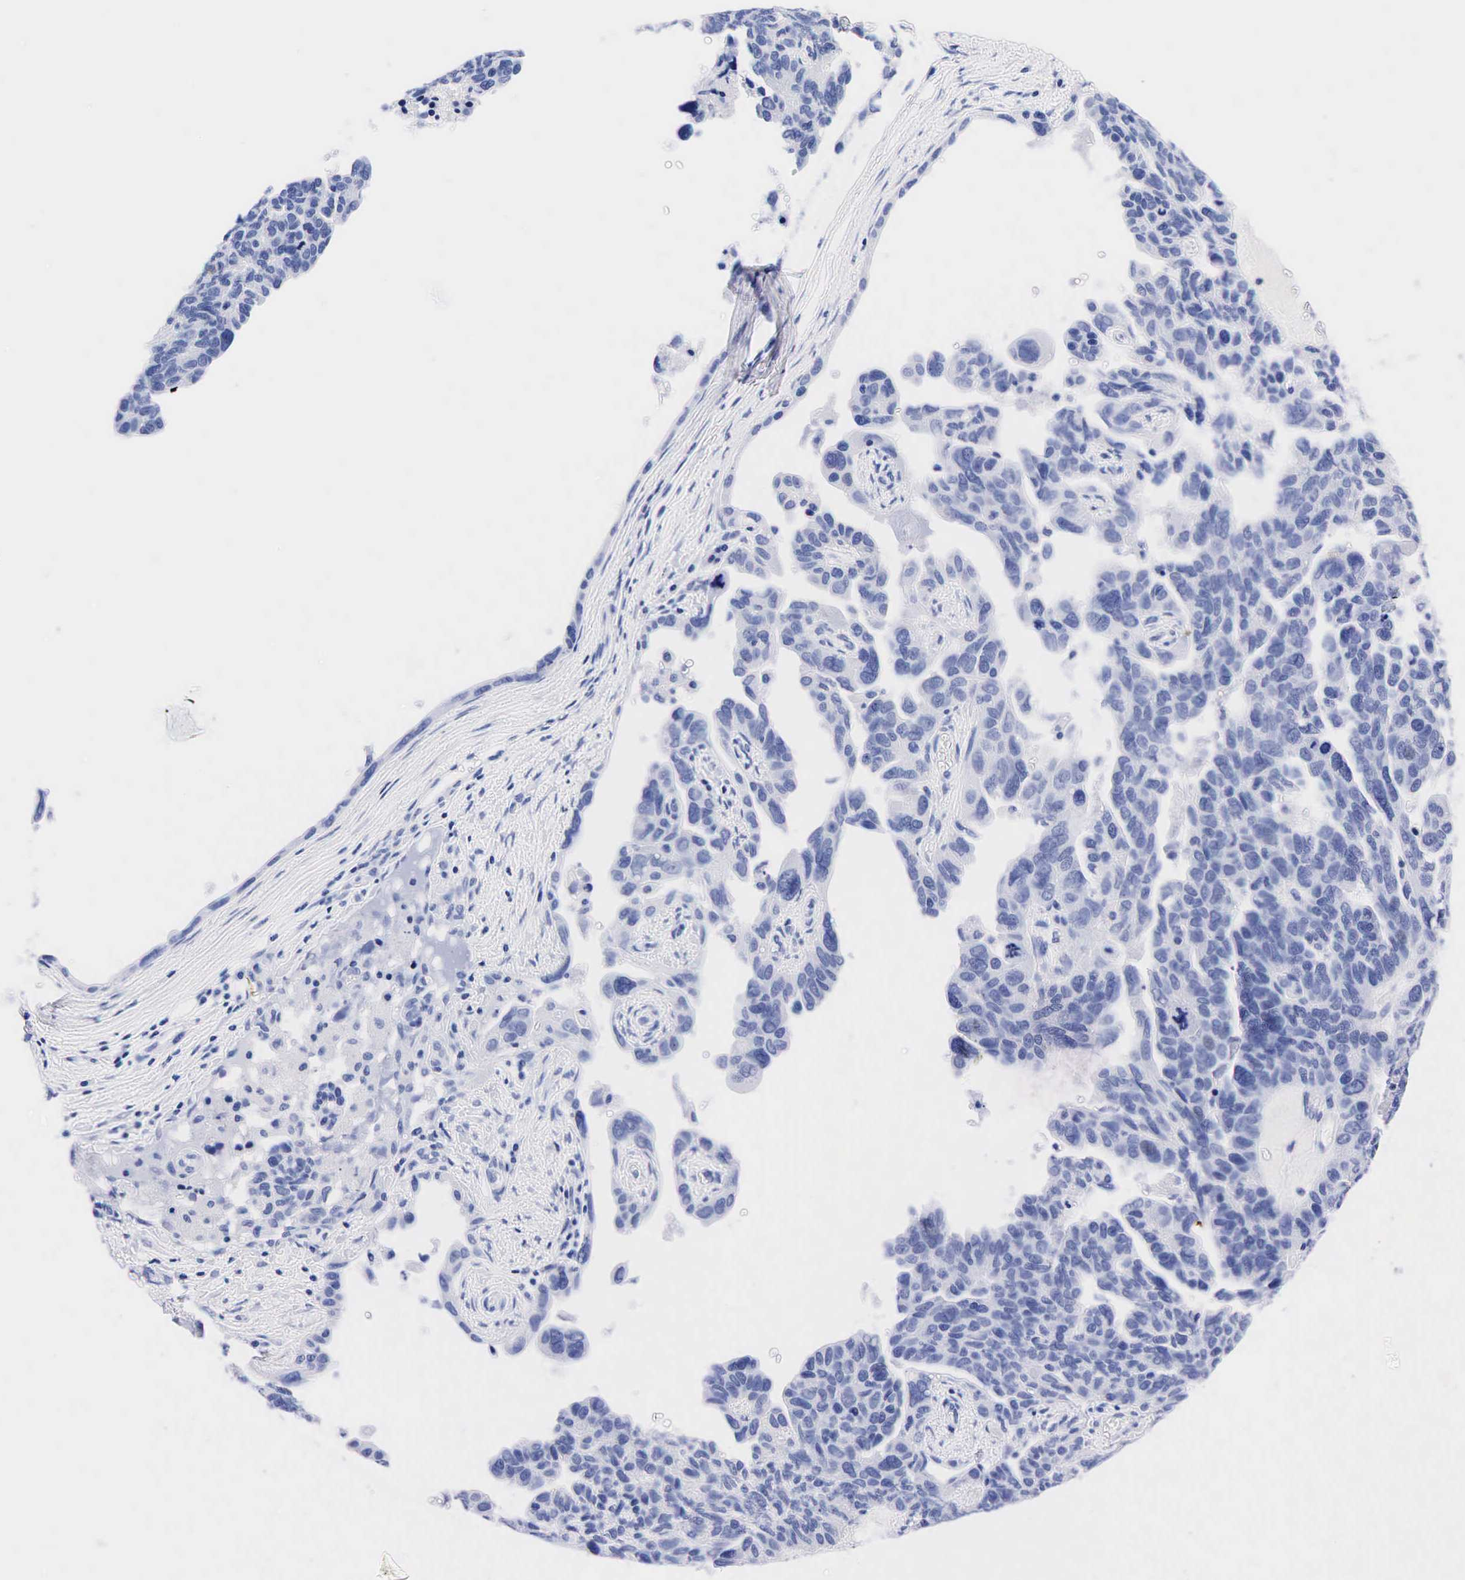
{"staining": {"intensity": "negative", "quantity": "none", "location": "none"}, "tissue": "ovarian cancer", "cell_type": "Tumor cells", "image_type": "cancer", "snomed": [{"axis": "morphology", "description": "Cystadenocarcinoma, serous, NOS"}, {"axis": "topography", "description": "Ovary"}], "caption": "This is an immunohistochemistry (IHC) micrograph of ovarian cancer (serous cystadenocarcinoma). There is no expression in tumor cells.", "gene": "NKX2-1", "patient": {"sex": "female", "age": 64}}